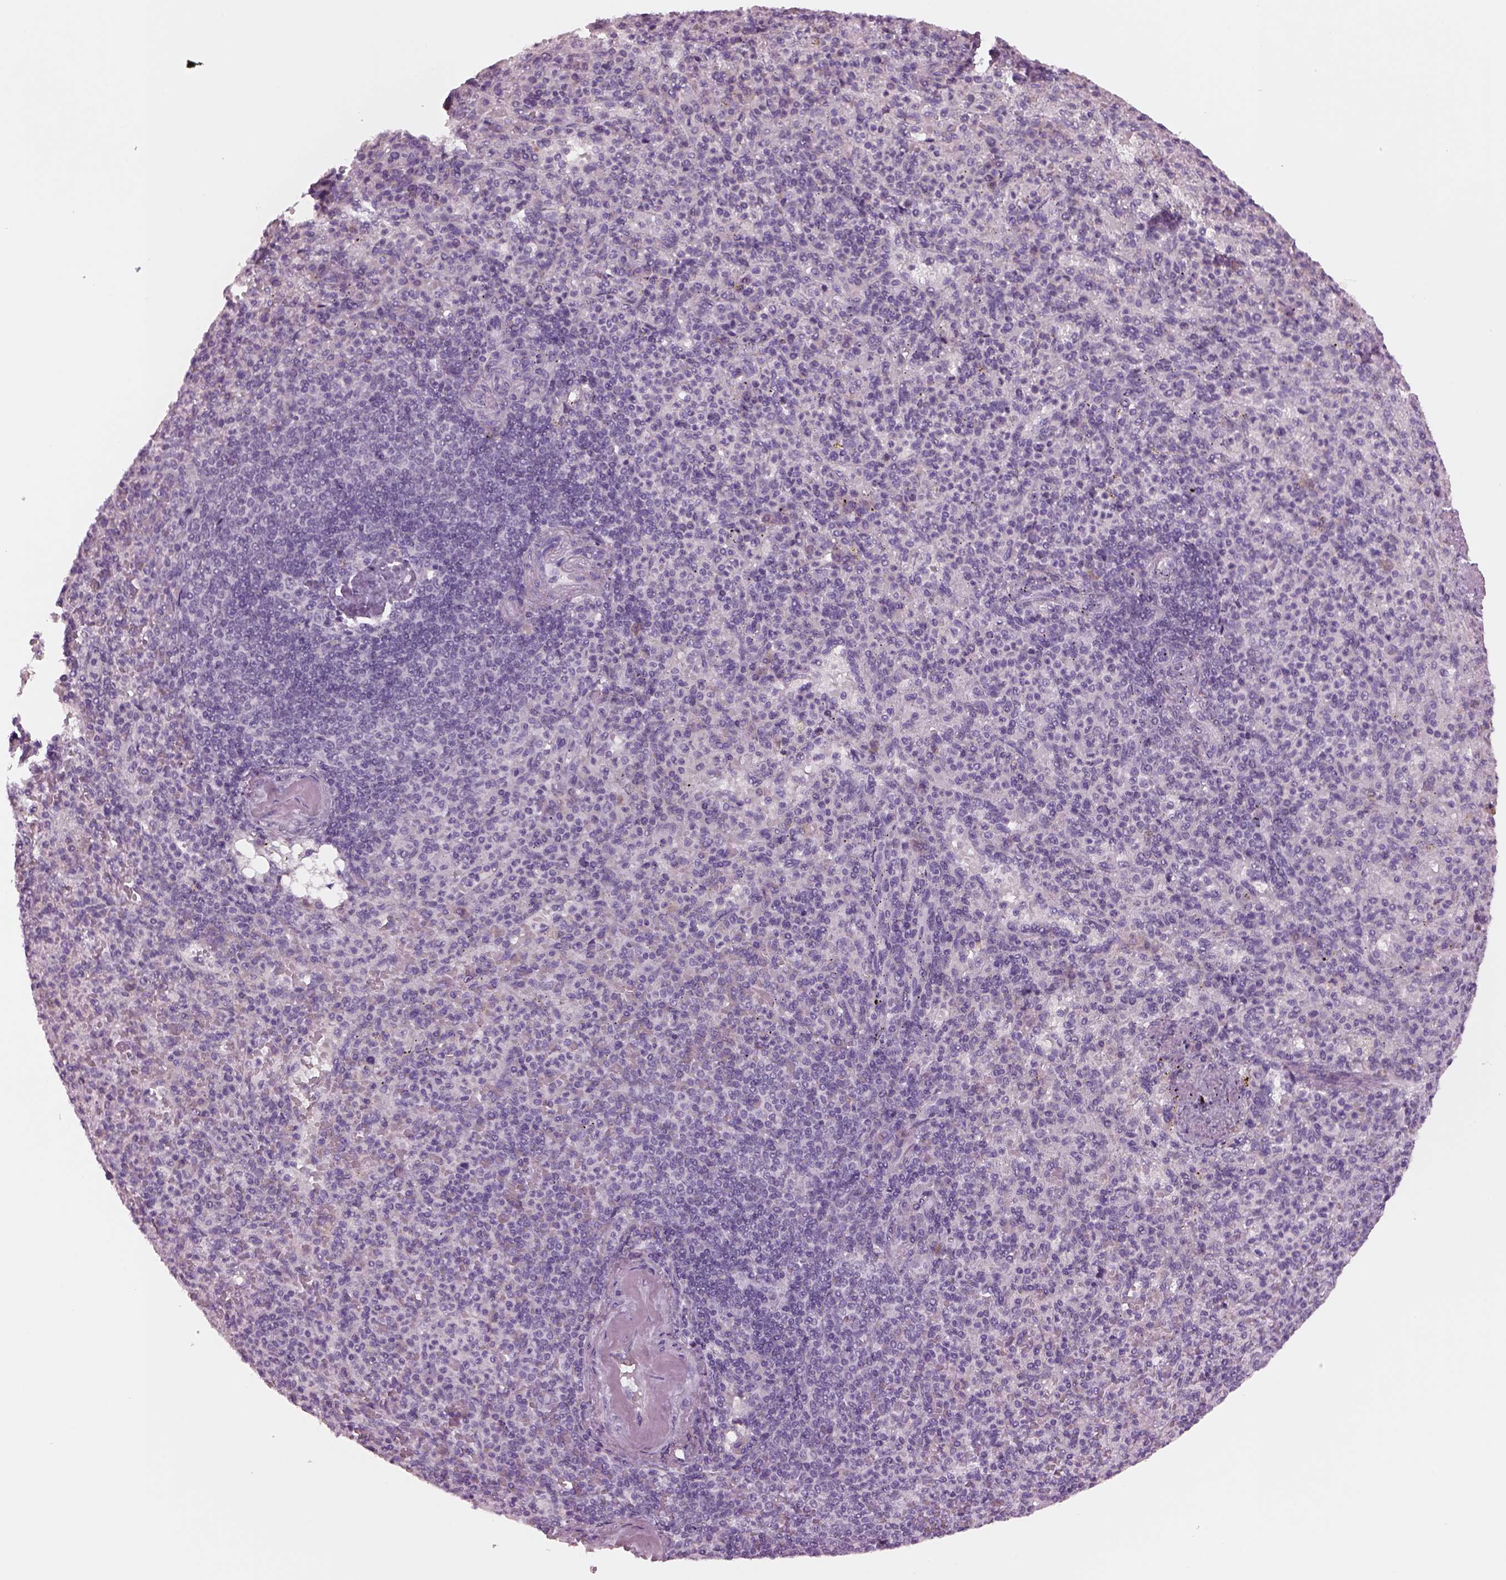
{"staining": {"intensity": "negative", "quantity": "none", "location": "none"}, "tissue": "spleen", "cell_type": "Cells in red pulp", "image_type": "normal", "snomed": [{"axis": "morphology", "description": "Normal tissue, NOS"}, {"axis": "topography", "description": "Spleen"}], "caption": "The immunohistochemistry (IHC) histopathology image has no significant expression in cells in red pulp of spleen.", "gene": "CYLC1", "patient": {"sex": "female", "age": 74}}